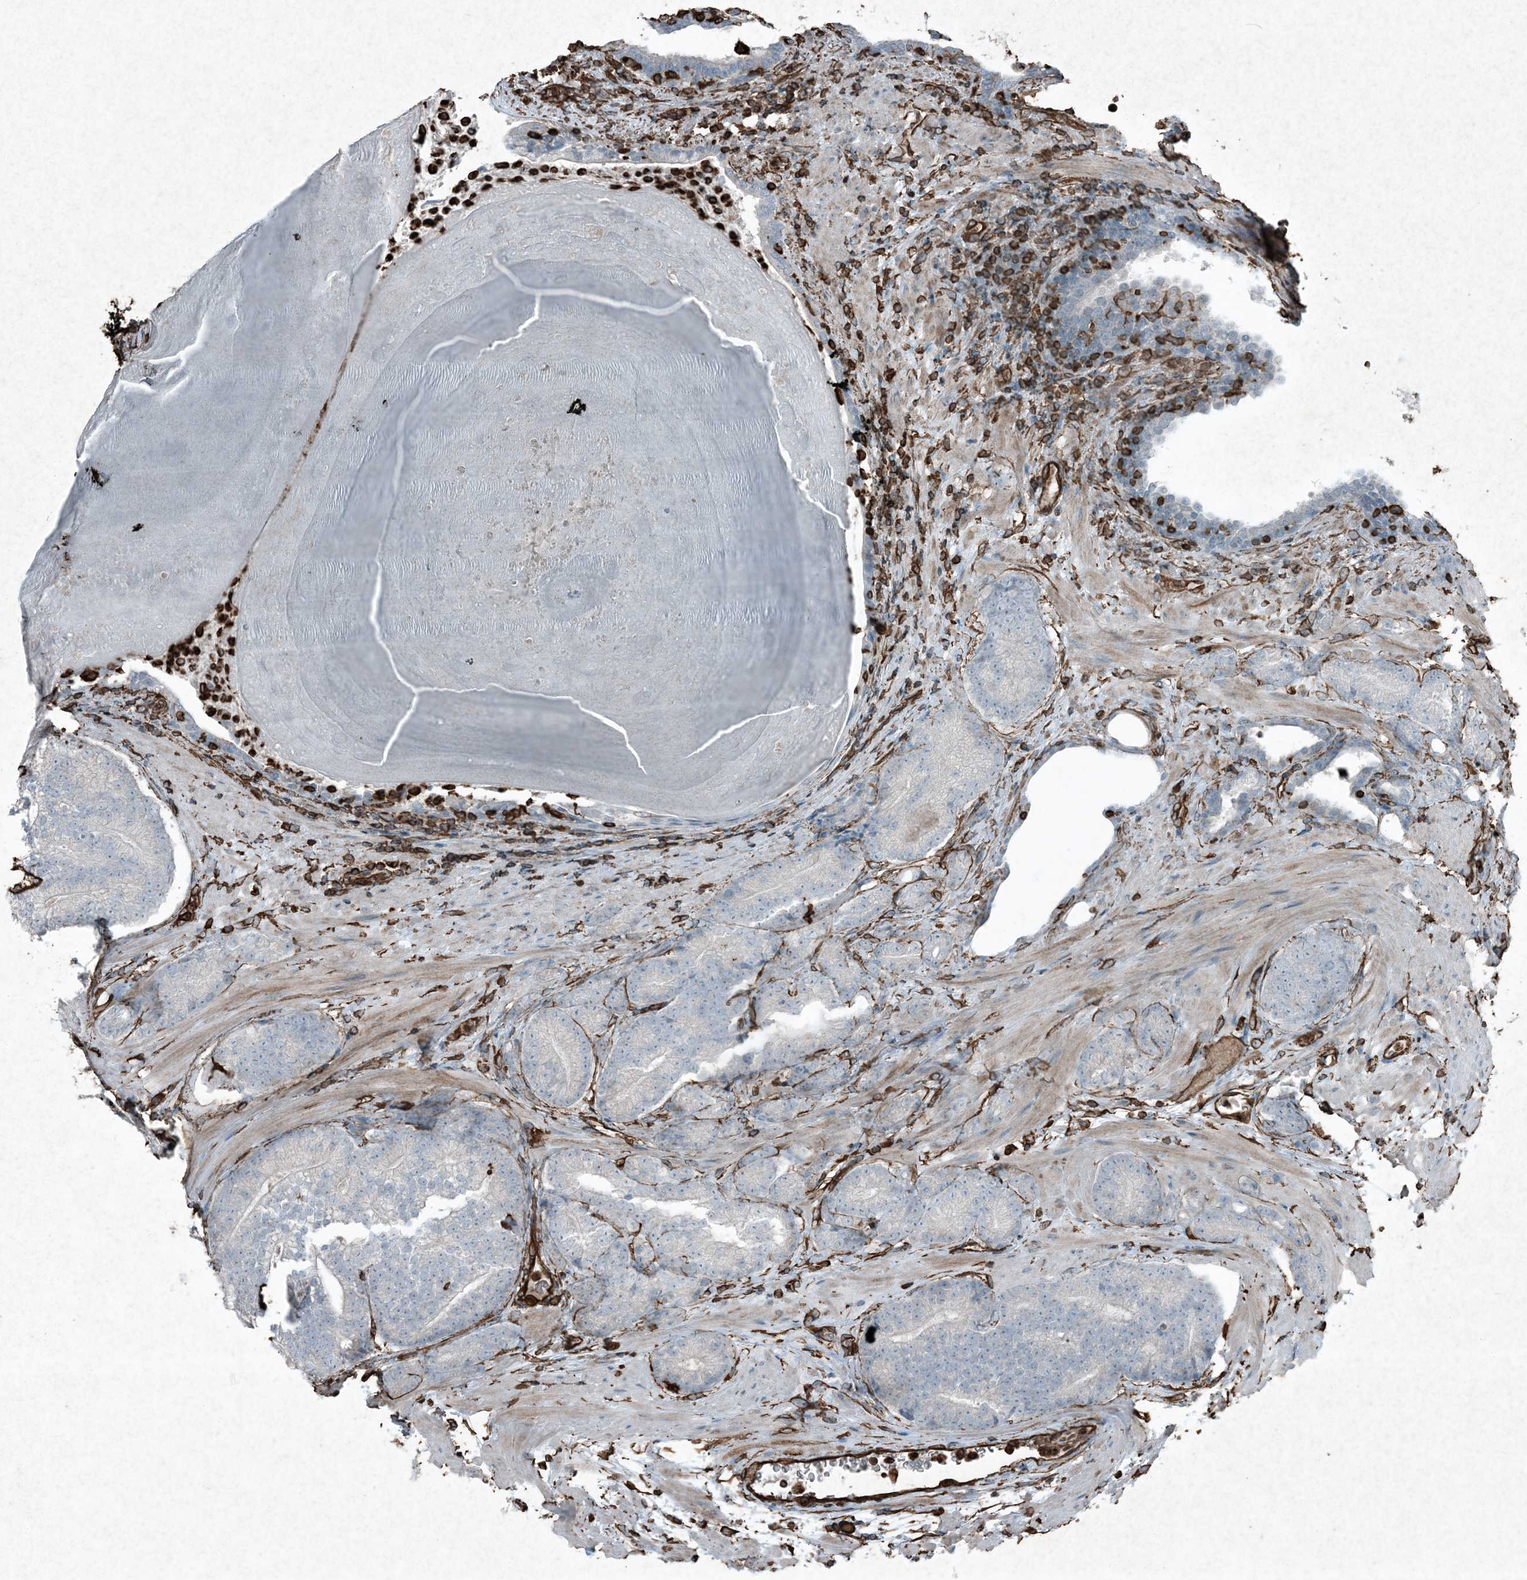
{"staining": {"intensity": "negative", "quantity": "none", "location": "none"}, "tissue": "prostate cancer", "cell_type": "Tumor cells", "image_type": "cancer", "snomed": [{"axis": "morphology", "description": "Adenocarcinoma, High grade"}, {"axis": "topography", "description": "Prostate"}], "caption": "A histopathology image of human prostate cancer is negative for staining in tumor cells. (DAB immunohistochemistry with hematoxylin counter stain).", "gene": "RYK", "patient": {"sex": "male", "age": 61}}